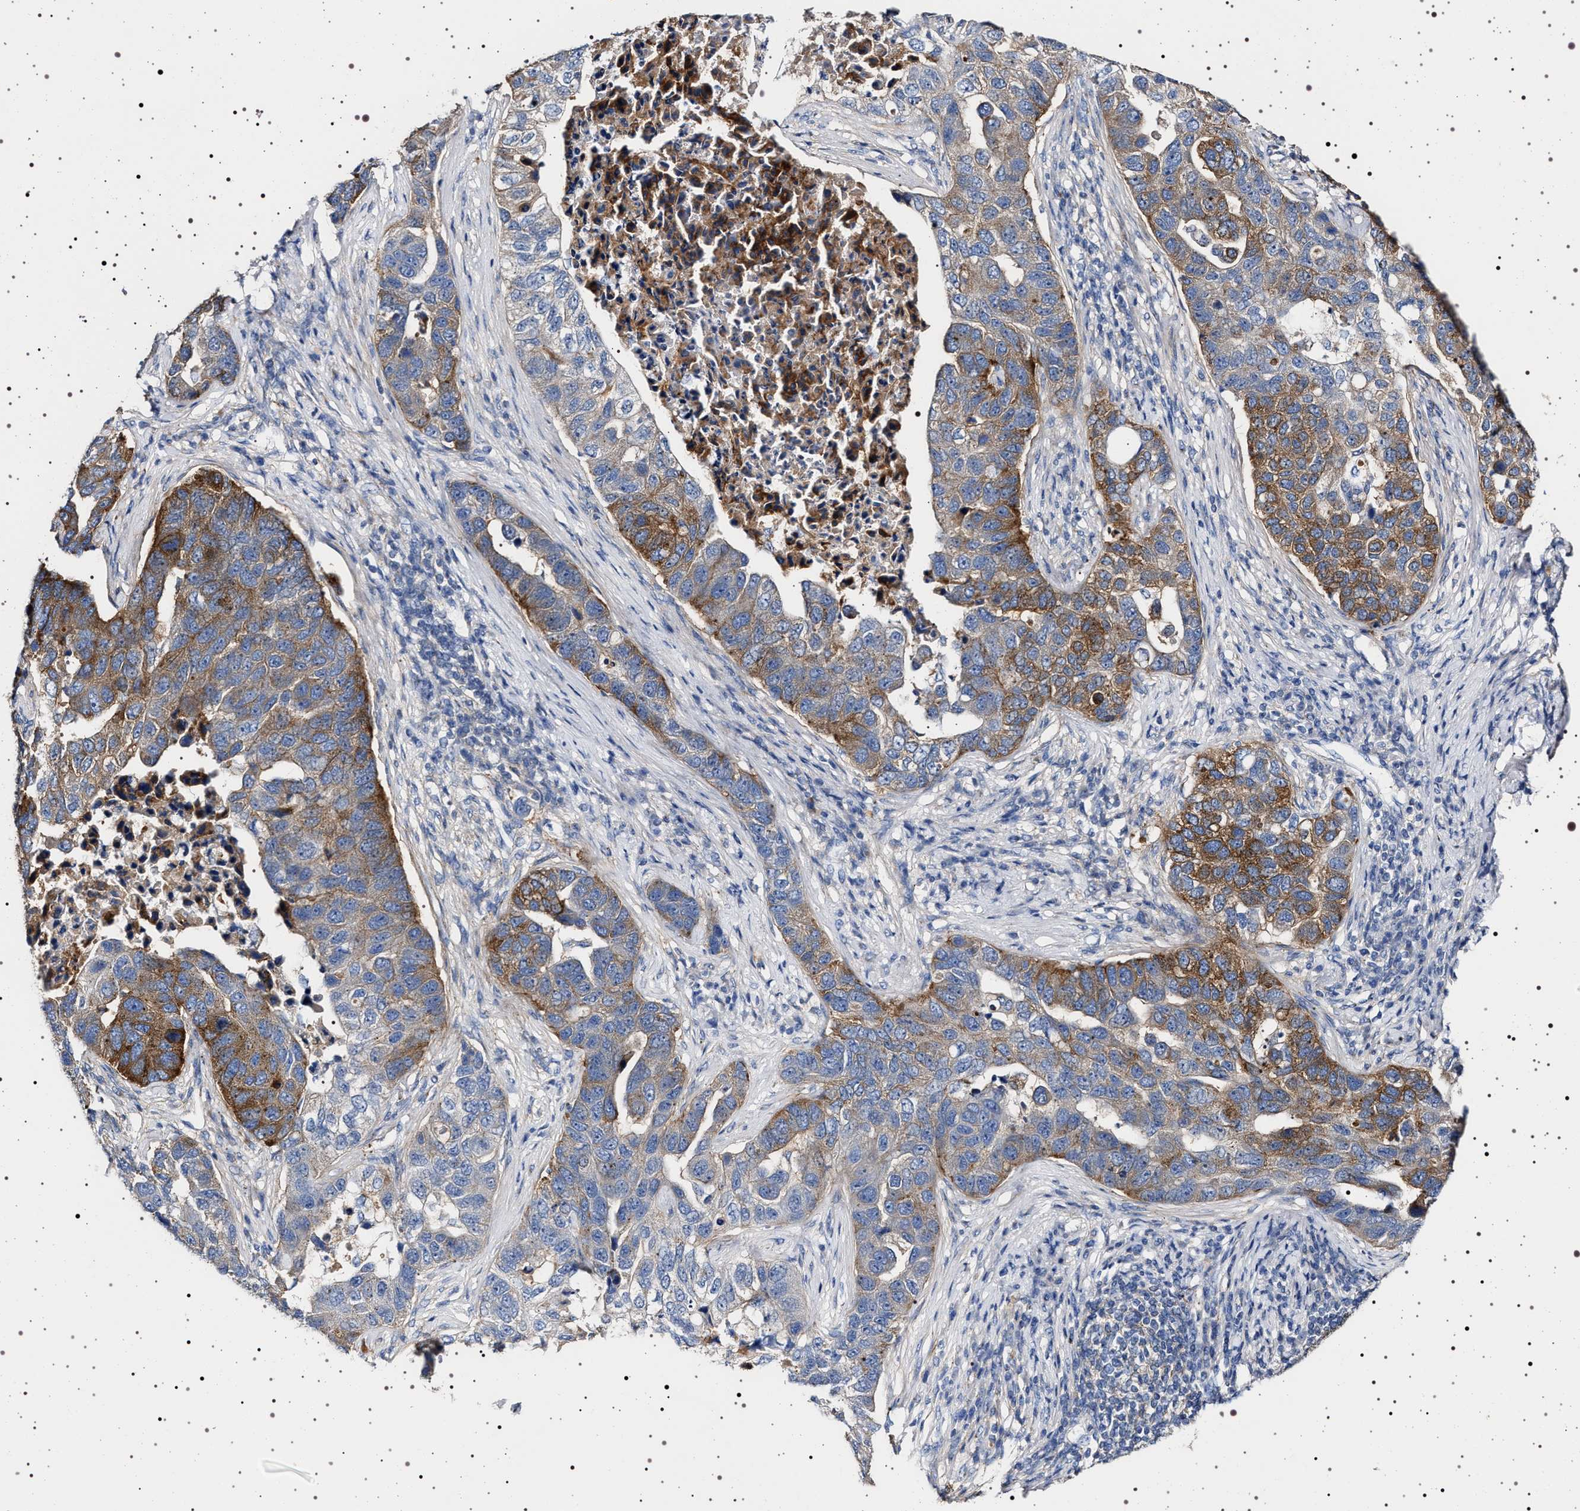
{"staining": {"intensity": "moderate", "quantity": ">75%", "location": "cytoplasmic/membranous"}, "tissue": "pancreatic cancer", "cell_type": "Tumor cells", "image_type": "cancer", "snomed": [{"axis": "morphology", "description": "Adenocarcinoma, NOS"}, {"axis": "topography", "description": "Pancreas"}], "caption": "This is a histology image of immunohistochemistry (IHC) staining of pancreatic cancer, which shows moderate positivity in the cytoplasmic/membranous of tumor cells.", "gene": "NAALADL2", "patient": {"sex": "female", "age": 61}}